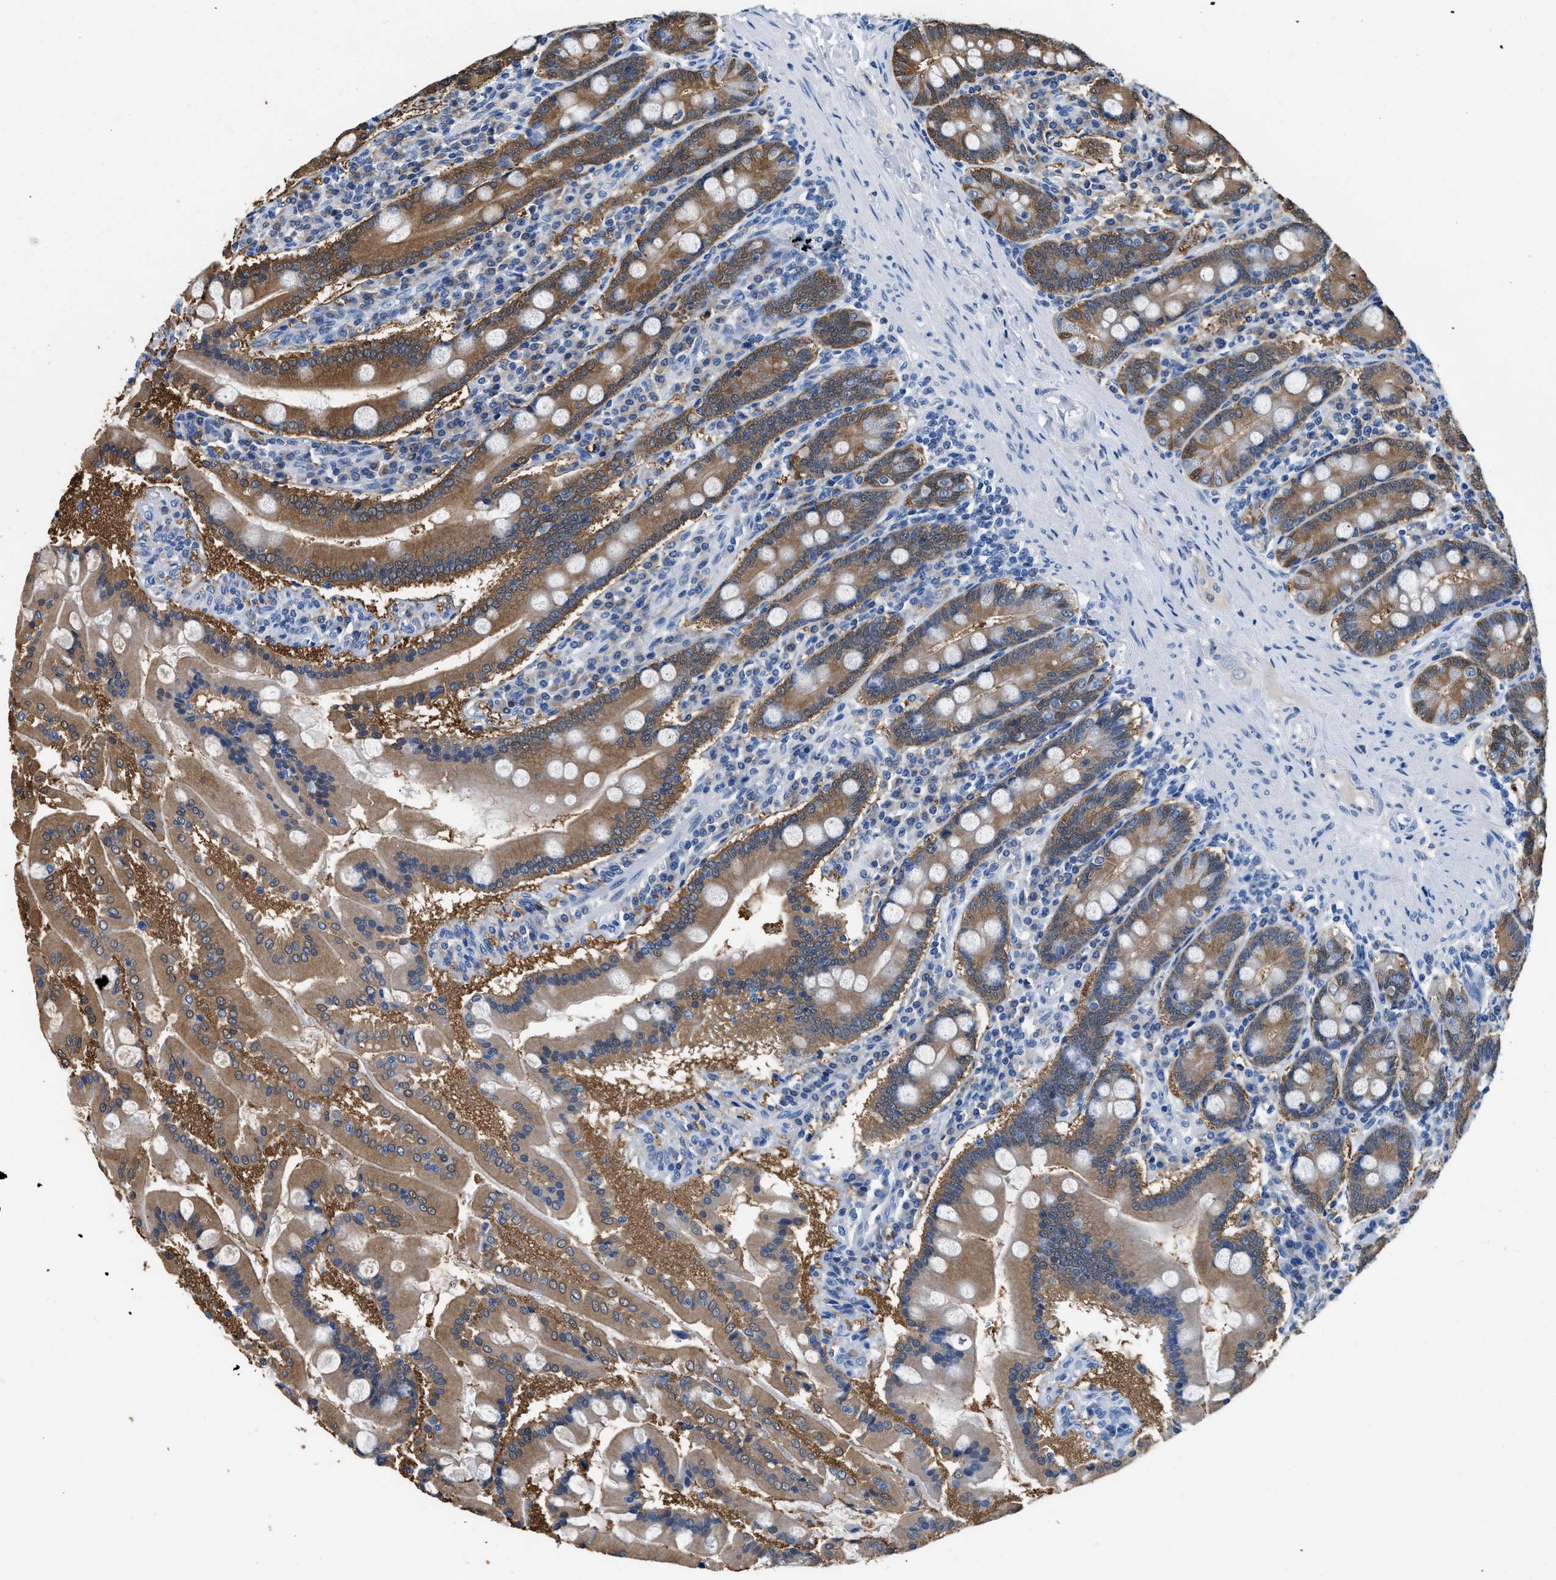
{"staining": {"intensity": "moderate", "quantity": ">75%", "location": "cytoplasmic/membranous"}, "tissue": "duodenum", "cell_type": "Glandular cells", "image_type": "normal", "snomed": [{"axis": "morphology", "description": "Normal tissue, NOS"}, {"axis": "topography", "description": "Duodenum"}], "caption": "Duodenum stained with immunohistochemistry (IHC) shows moderate cytoplasmic/membranous staining in about >75% of glandular cells.", "gene": "FADS6", "patient": {"sex": "male", "age": 50}}